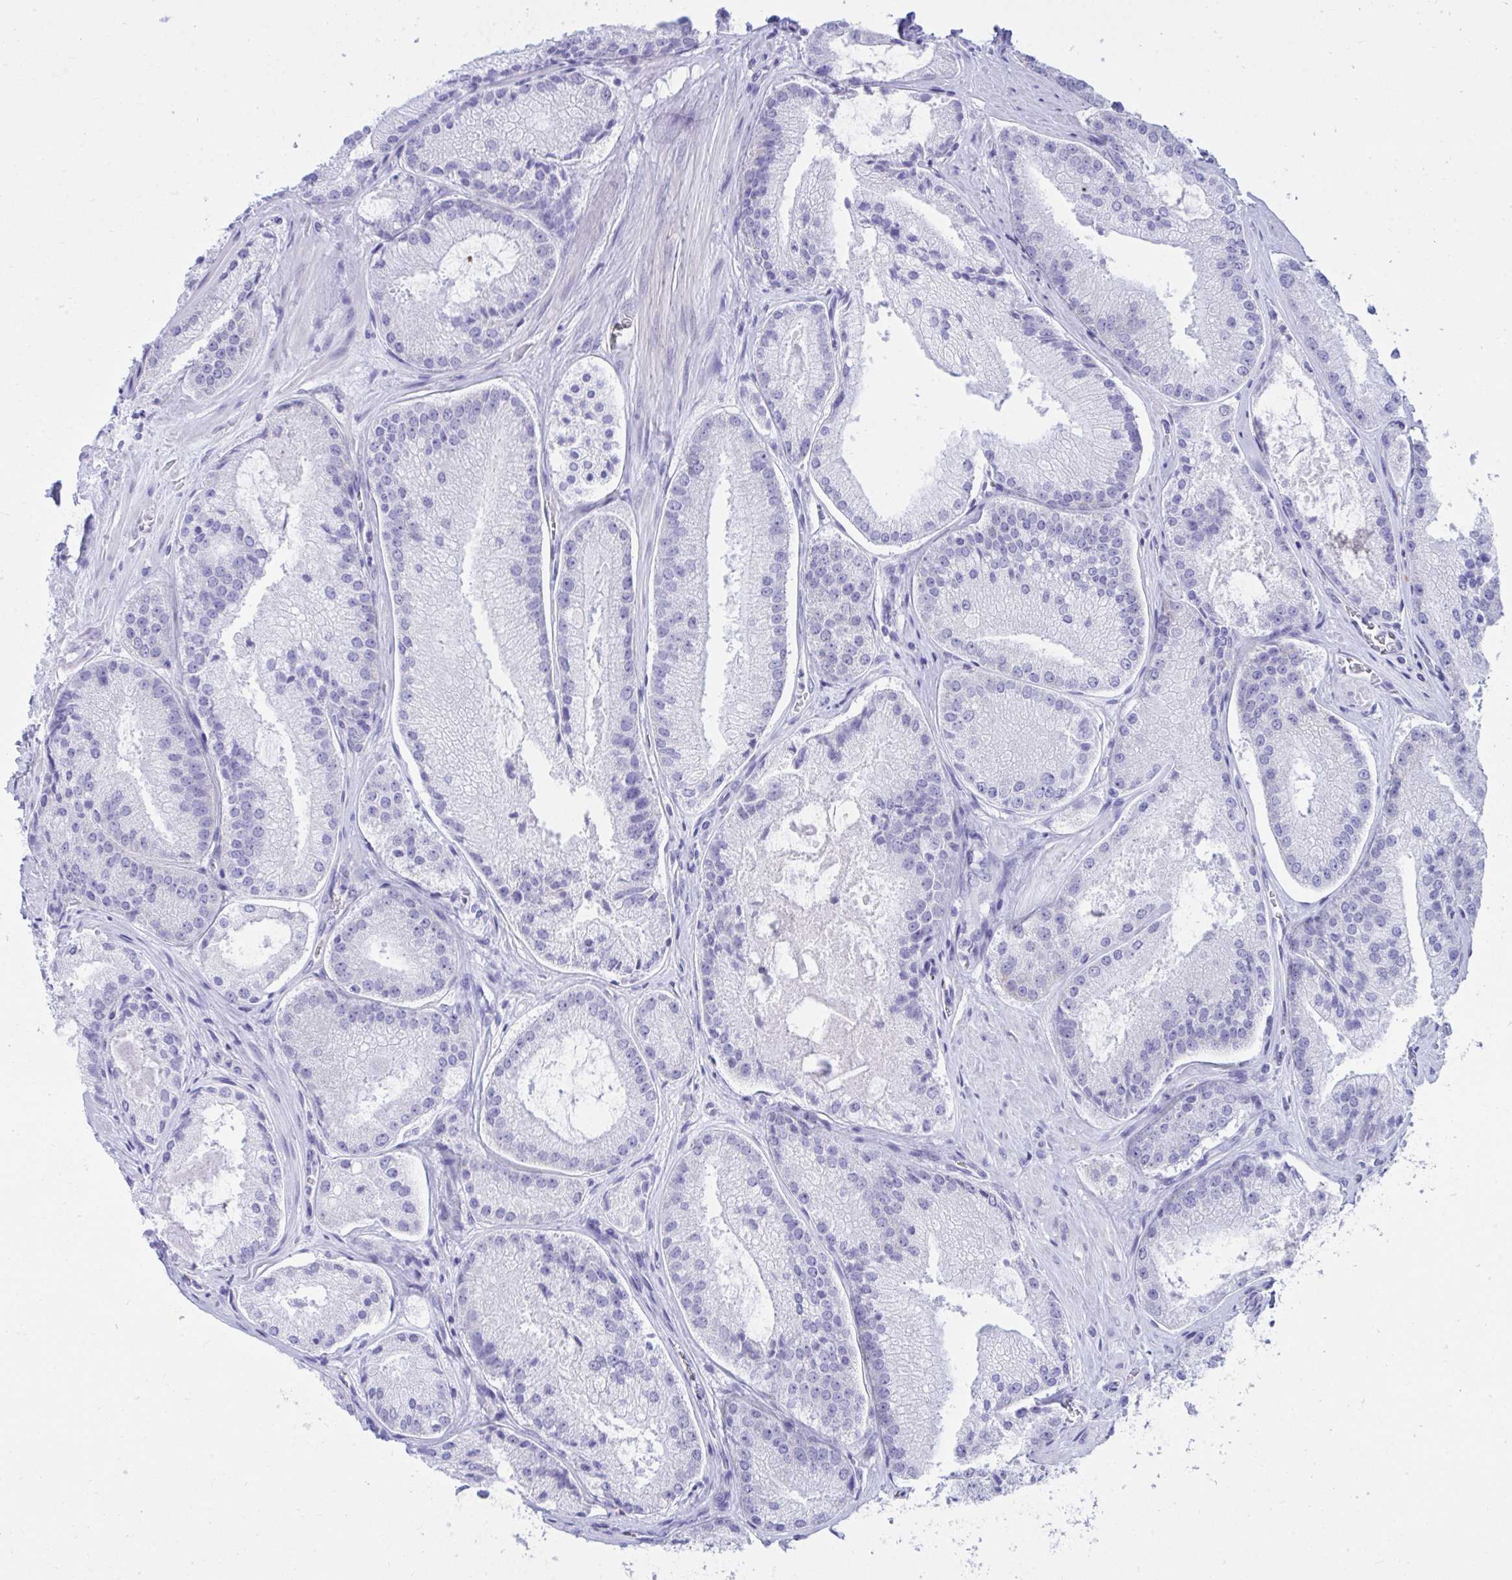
{"staining": {"intensity": "negative", "quantity": "none", "location": "none"}, "tissue": "prostate cancer", "cell_type": "Tumor cells", "image_type": "cancer", "snomed": [{"axis": "morphology", "description": "Adenocarcinoma, High grade"}, {"axis": "topography", "description": "Prostate"}], "caption": "DAB immunohistochemical staining of human prostate adenocarcinoma (high-grade) reveals no significant expression in tumor cells.", "gene": "SHISA8", "patient": {"sex": "male", "age": 73}}